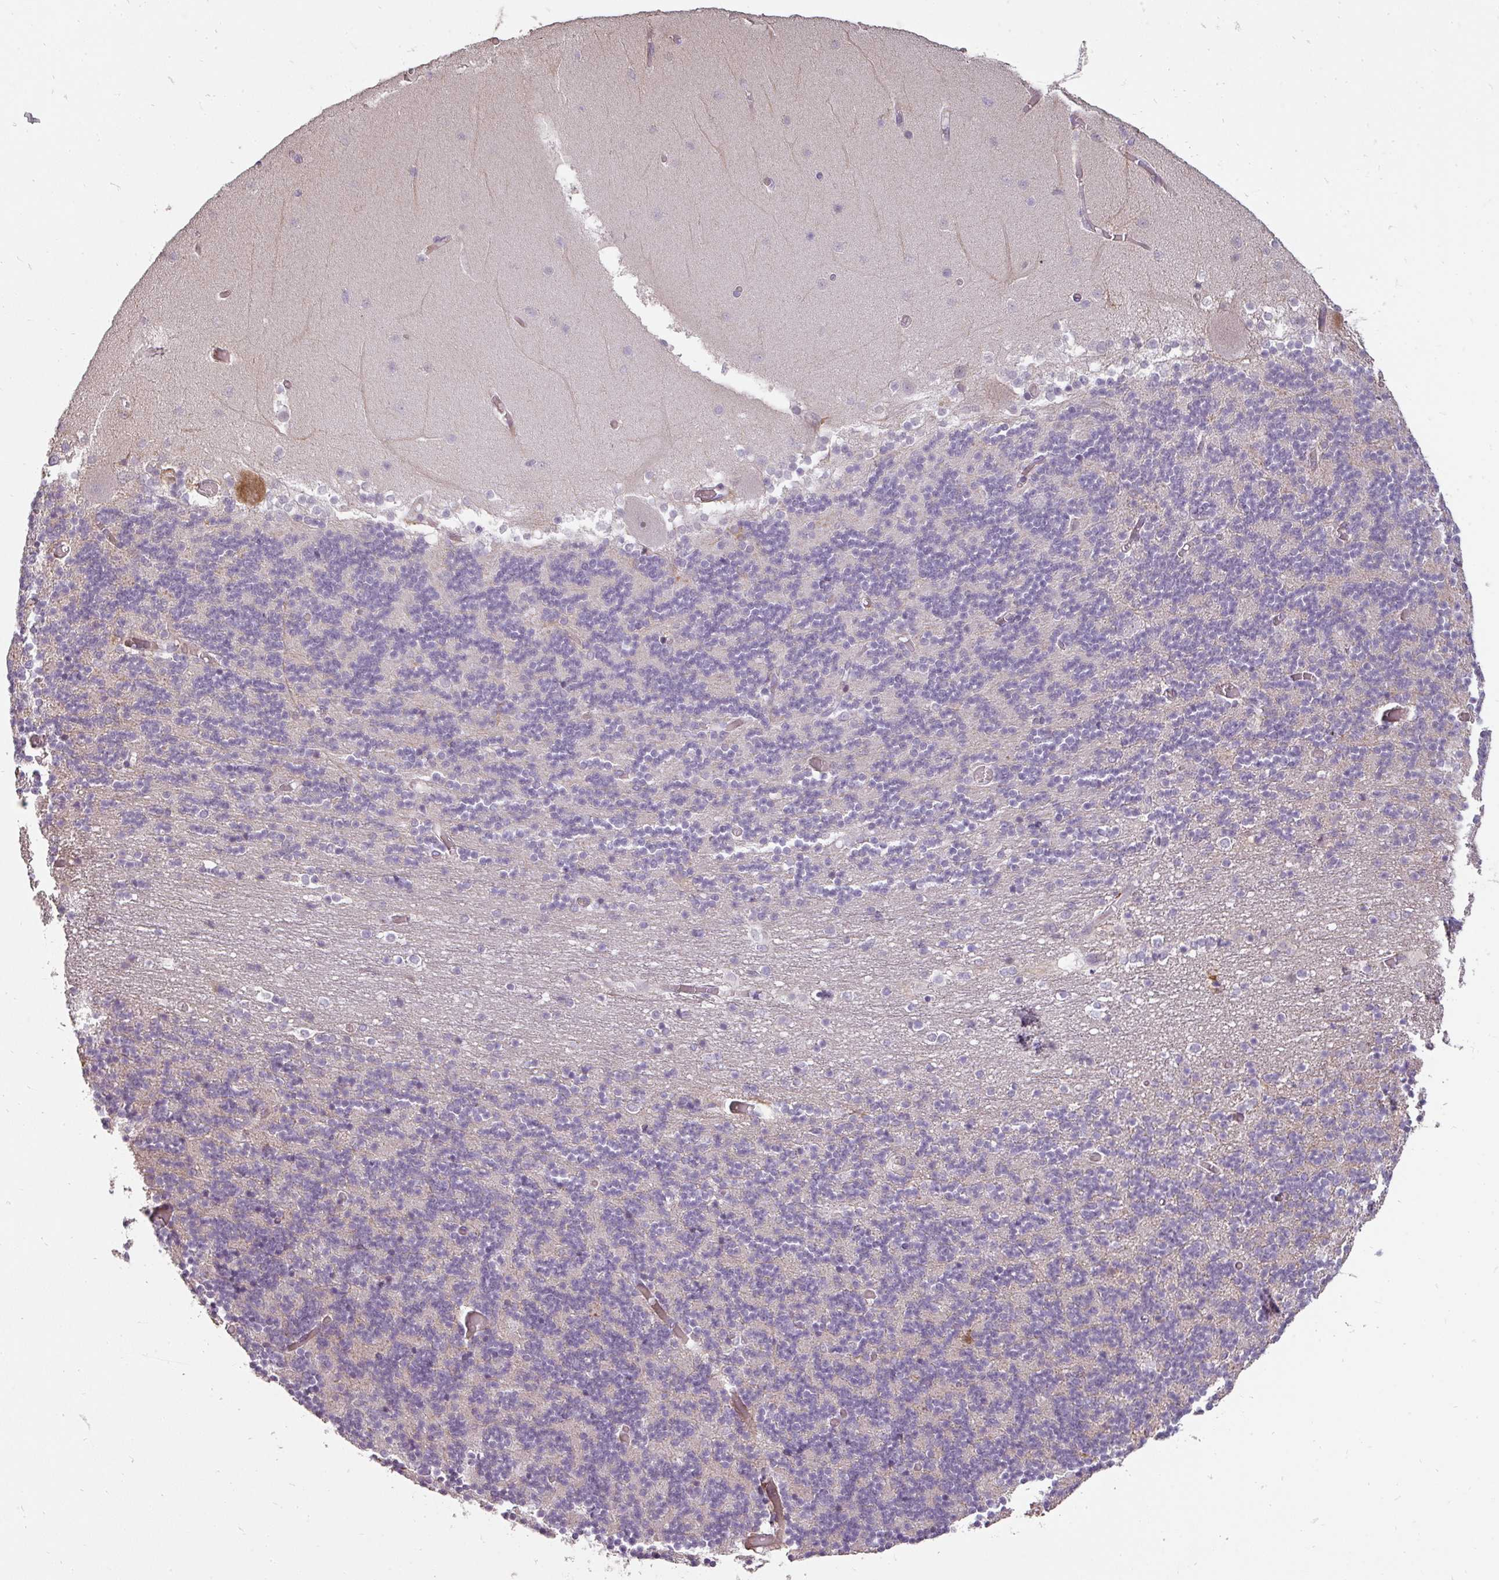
{"staining": {"intensity": "negative", "quantity": "none", "location": "none"}, "tissue": "cerebellum", "cell_type": "Cells in granular layer", "image_type": "normal", "snomed": [{"axis": "morphology", "description": "Normal tissue, NOS"}, {"axis": "topography", "description": "Cerebellum"}], "caption": "A high-resolution histopathology image shows IHC staining of normal cerebellum, which reveals no significant expression in cells in granular layer. The staining was performed using DAB to visualize the protein expression in brown, while the nuclei were stained in blue with hematoxylin (Magnification: 20x).", "gene": "BIK", "patient": {"sex": "female", "age": 28}}